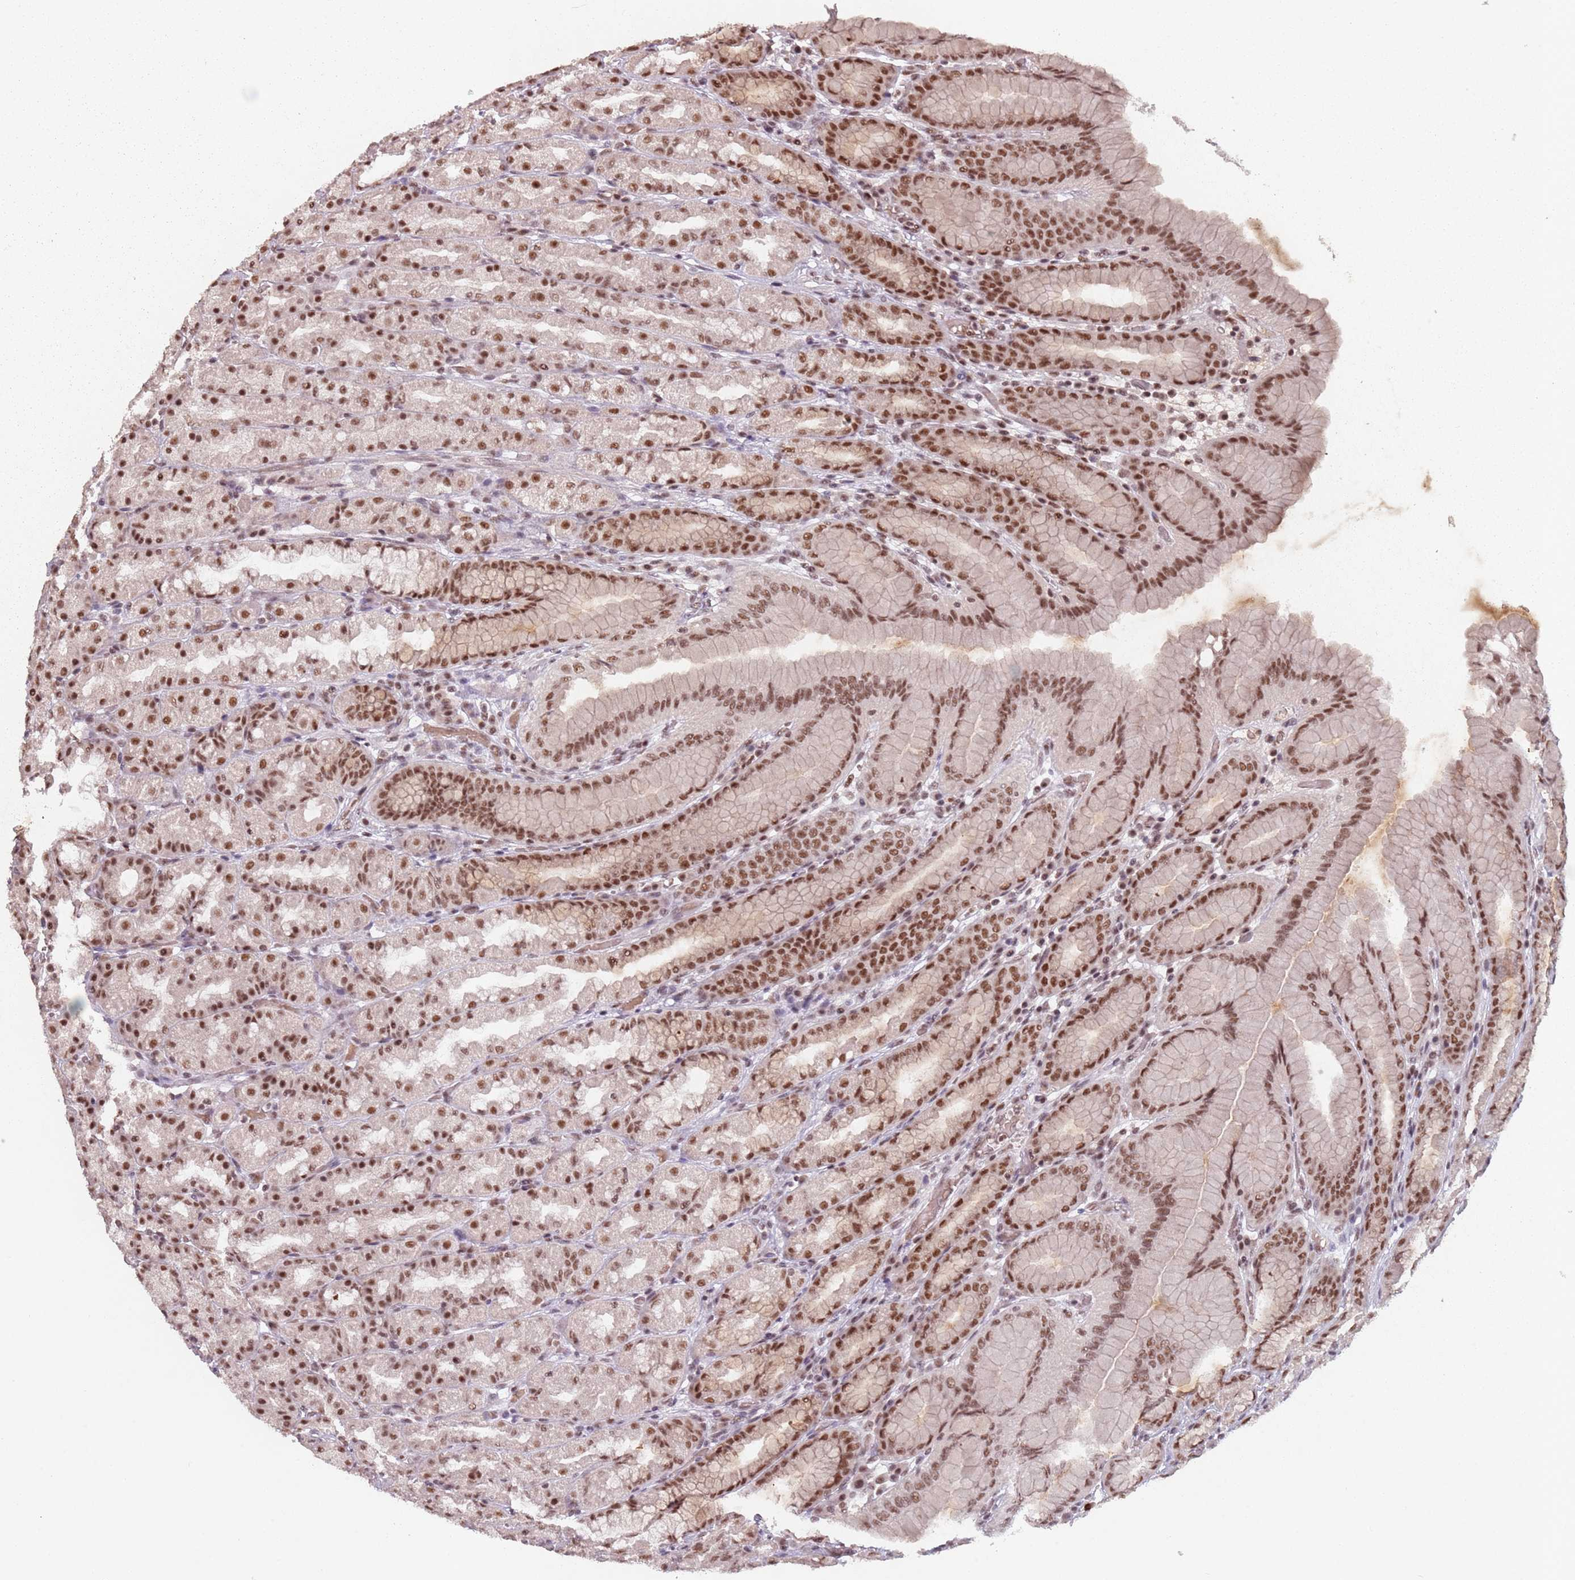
{"staining": {"intensity": "moderate", "quantity": ">75%", "location": "nuclear"}, "tissue": "stomach", "cell_type": "Glandular cells", "image_type": "normal", "snomed": [{"axis": "morphology", "description": "Normal tissue, NOS"}, {"axis": "topography", "description": "Stomach, upper"}], "caption": "Moderate nuclear positivity for a protein is seen in approximately >75% of glandular cells of normal stomach using immunohistochemistry.", "gene": "NCBP1", "patient": {"sex": "male", "age": 68}}